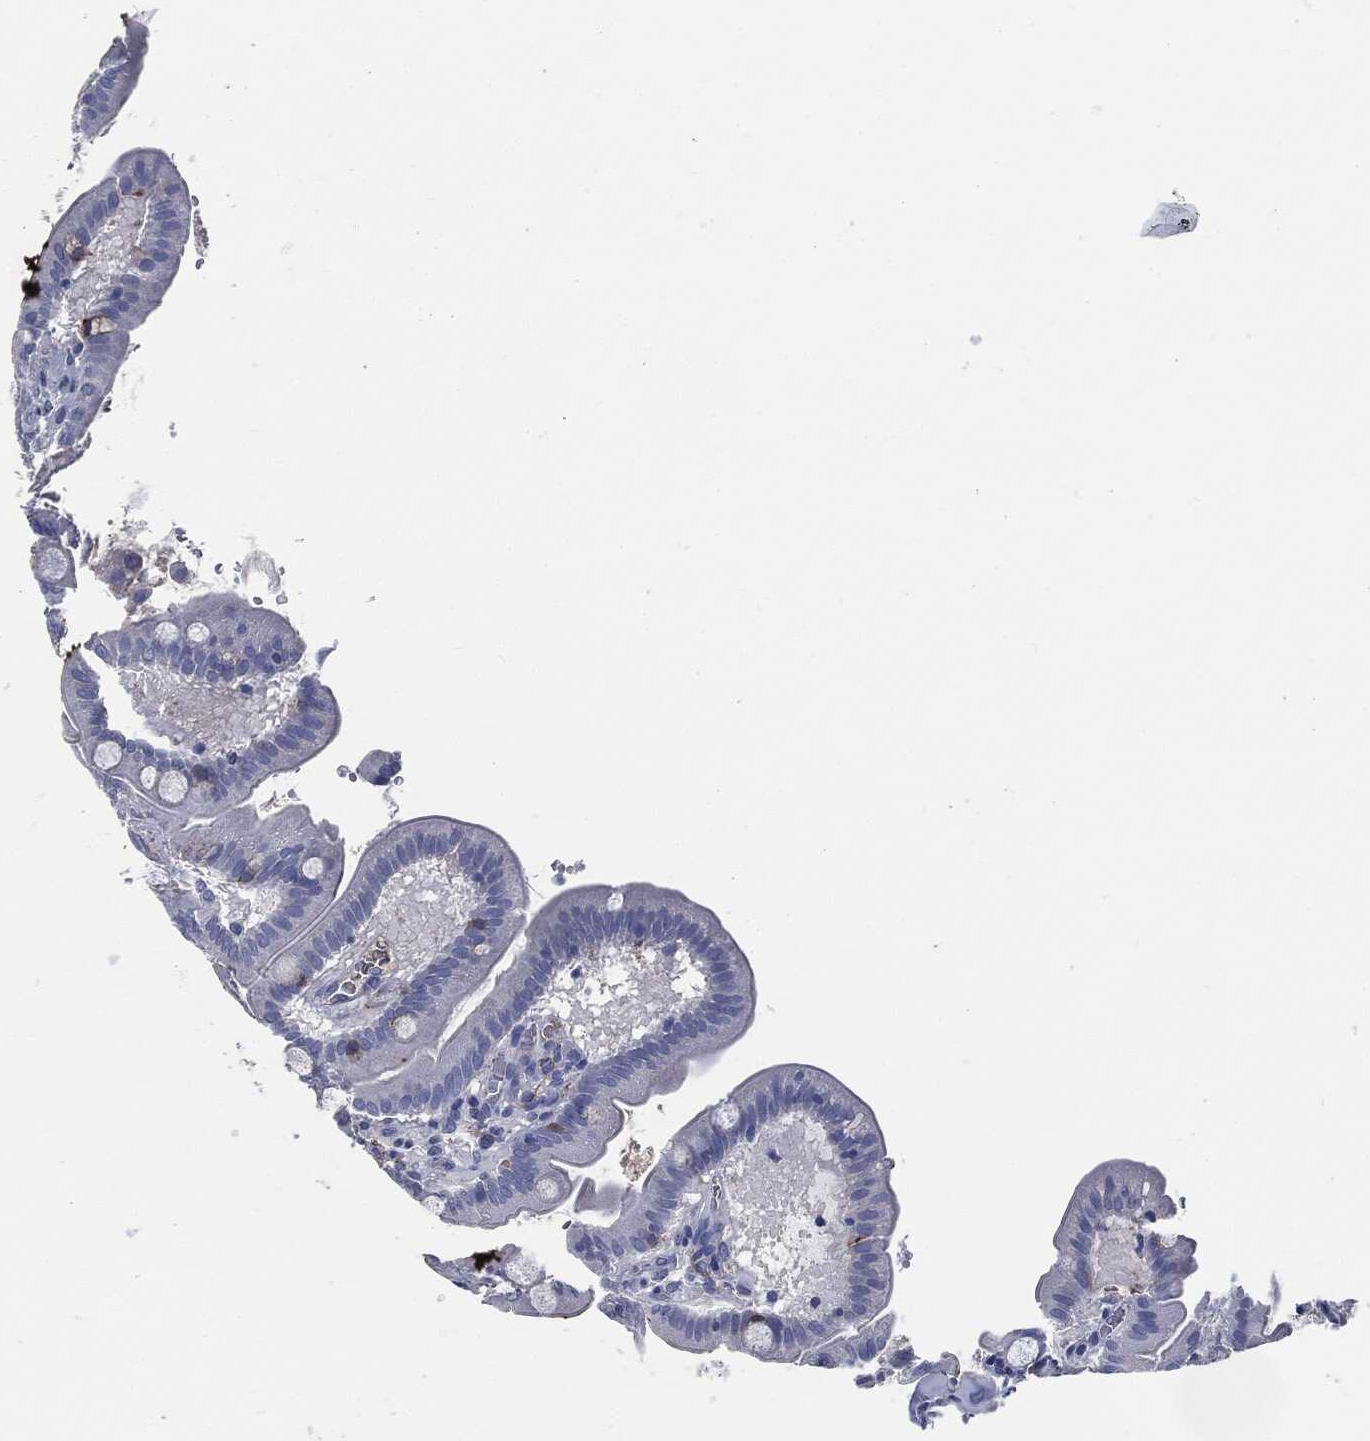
{"staining": {"intensity": "negative", "quantity": "none", "location": "none"}, "tissue": "duodenum", "cell_type": "Glandular cells", "image_type": "normal", "snomed": [{"axis": "morphology", "description": "Normal tissue, NOS"}, {"axis": "topography", "description": "Duodenum"}], "caption": "Histopathology image shows no significant protein positivity in glandular cells of benign duodenum. (IHC, brightfield microscopy, high magnification).", "gene": "CD27", "patient": {"sex": "male", "age": 59}}